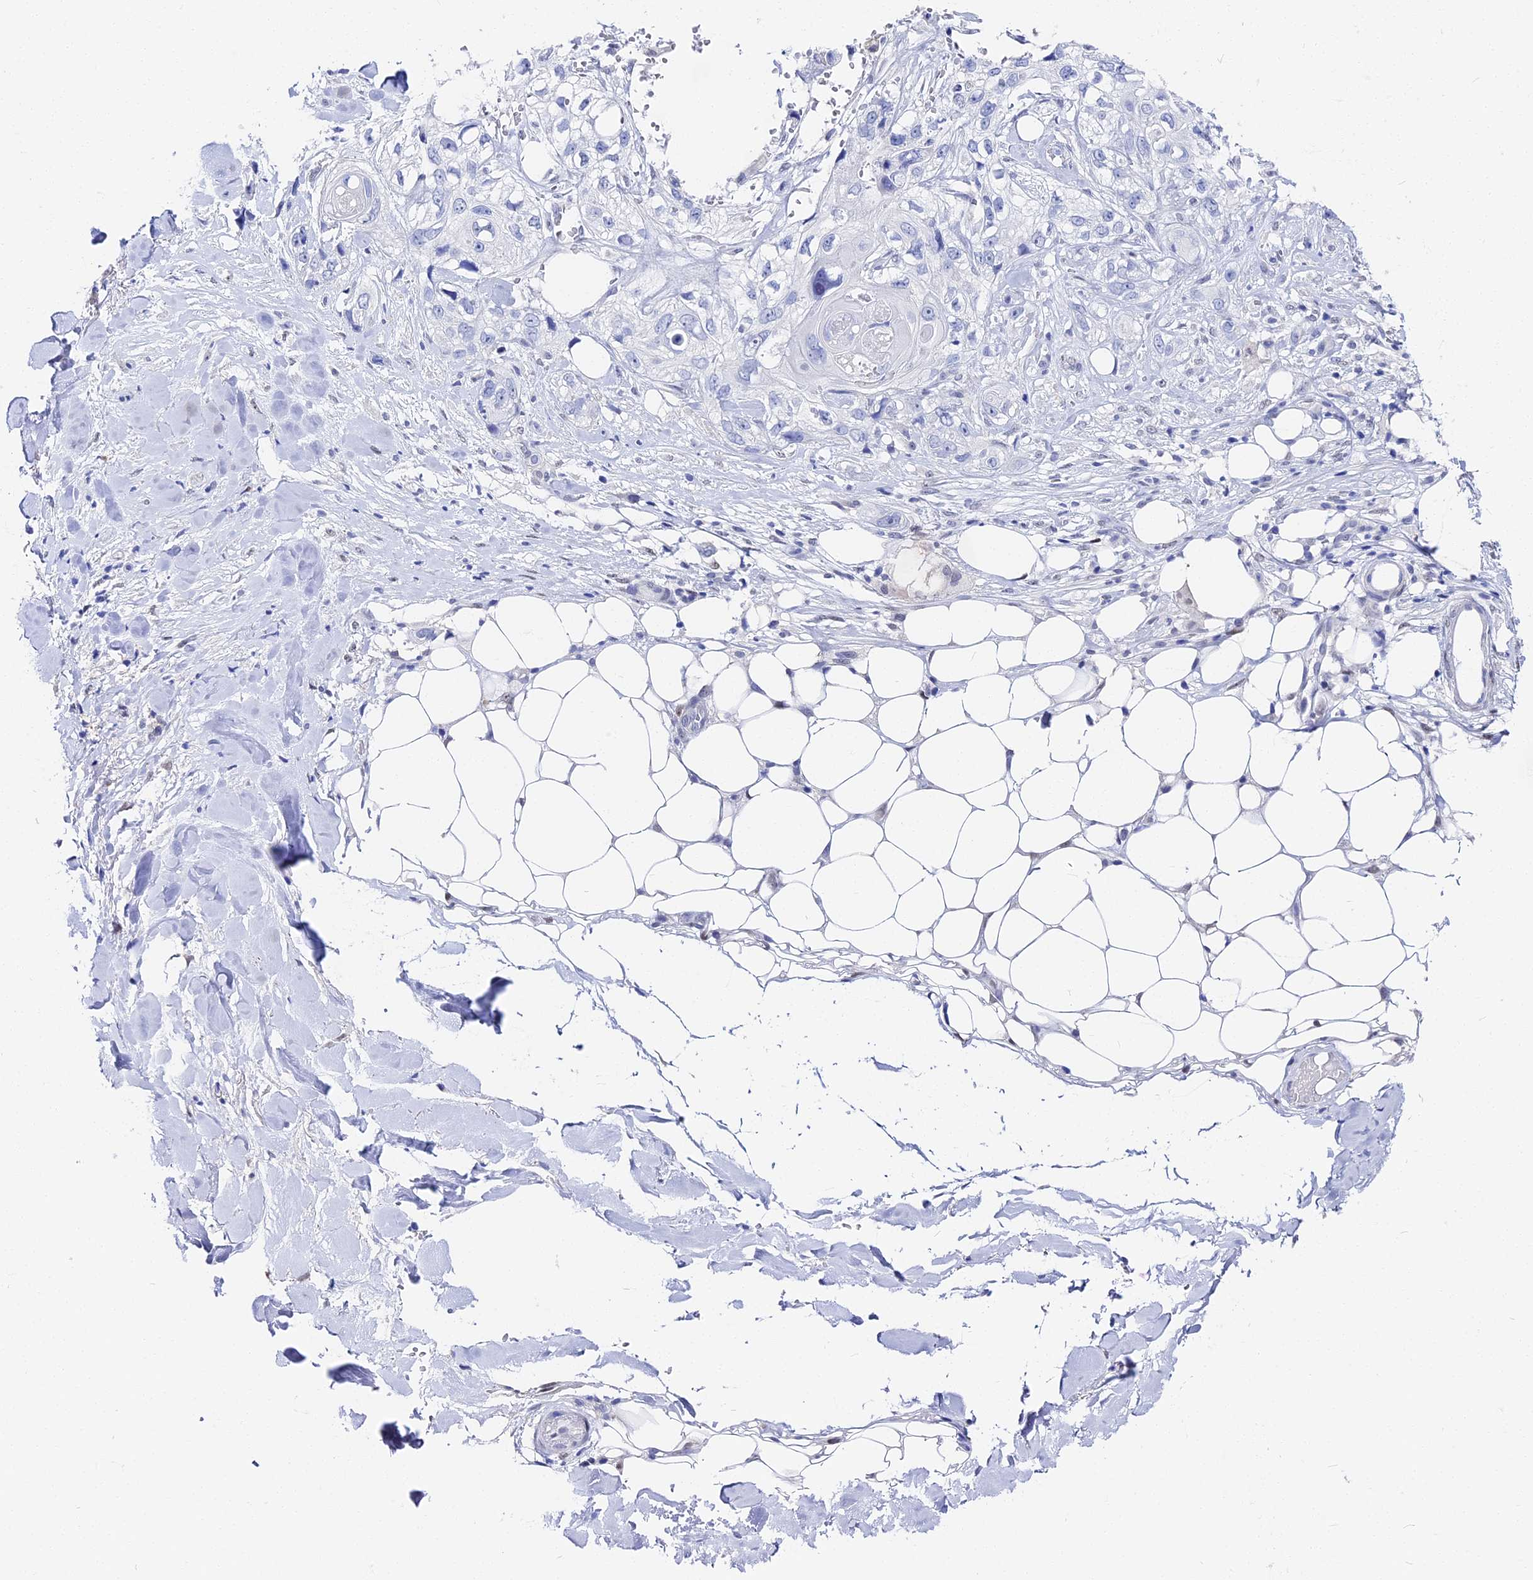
{"staining": {"intensity": "negative", "quantity": "none", "location": "none"}, "tissue": "skin cancer", "cell_type": "Tumor cells", "image_type": "cancer", "snomed": [{"axis": "morphology", "description": "Normal tissue, NOS"}, {"axis": "morphology", "description": "Squamous cell carcinoma, NOS"}, {"axis": "topography", "description": "Skin"}], "caption": "Immunohistochemistry (IHC) micrograph of neoplastic tissue: skin cancer (squamous cell carcinoma) stained with DAB reveals no significant protein positivity in tumor cells. The staining is performed using DAB (3,3'-diaminobenzidine) brown chromogen with nuclei counter-stained in using hematoxylin.", "gene": "VPS33B", "patient": {"sex": "male", "age": 72}}